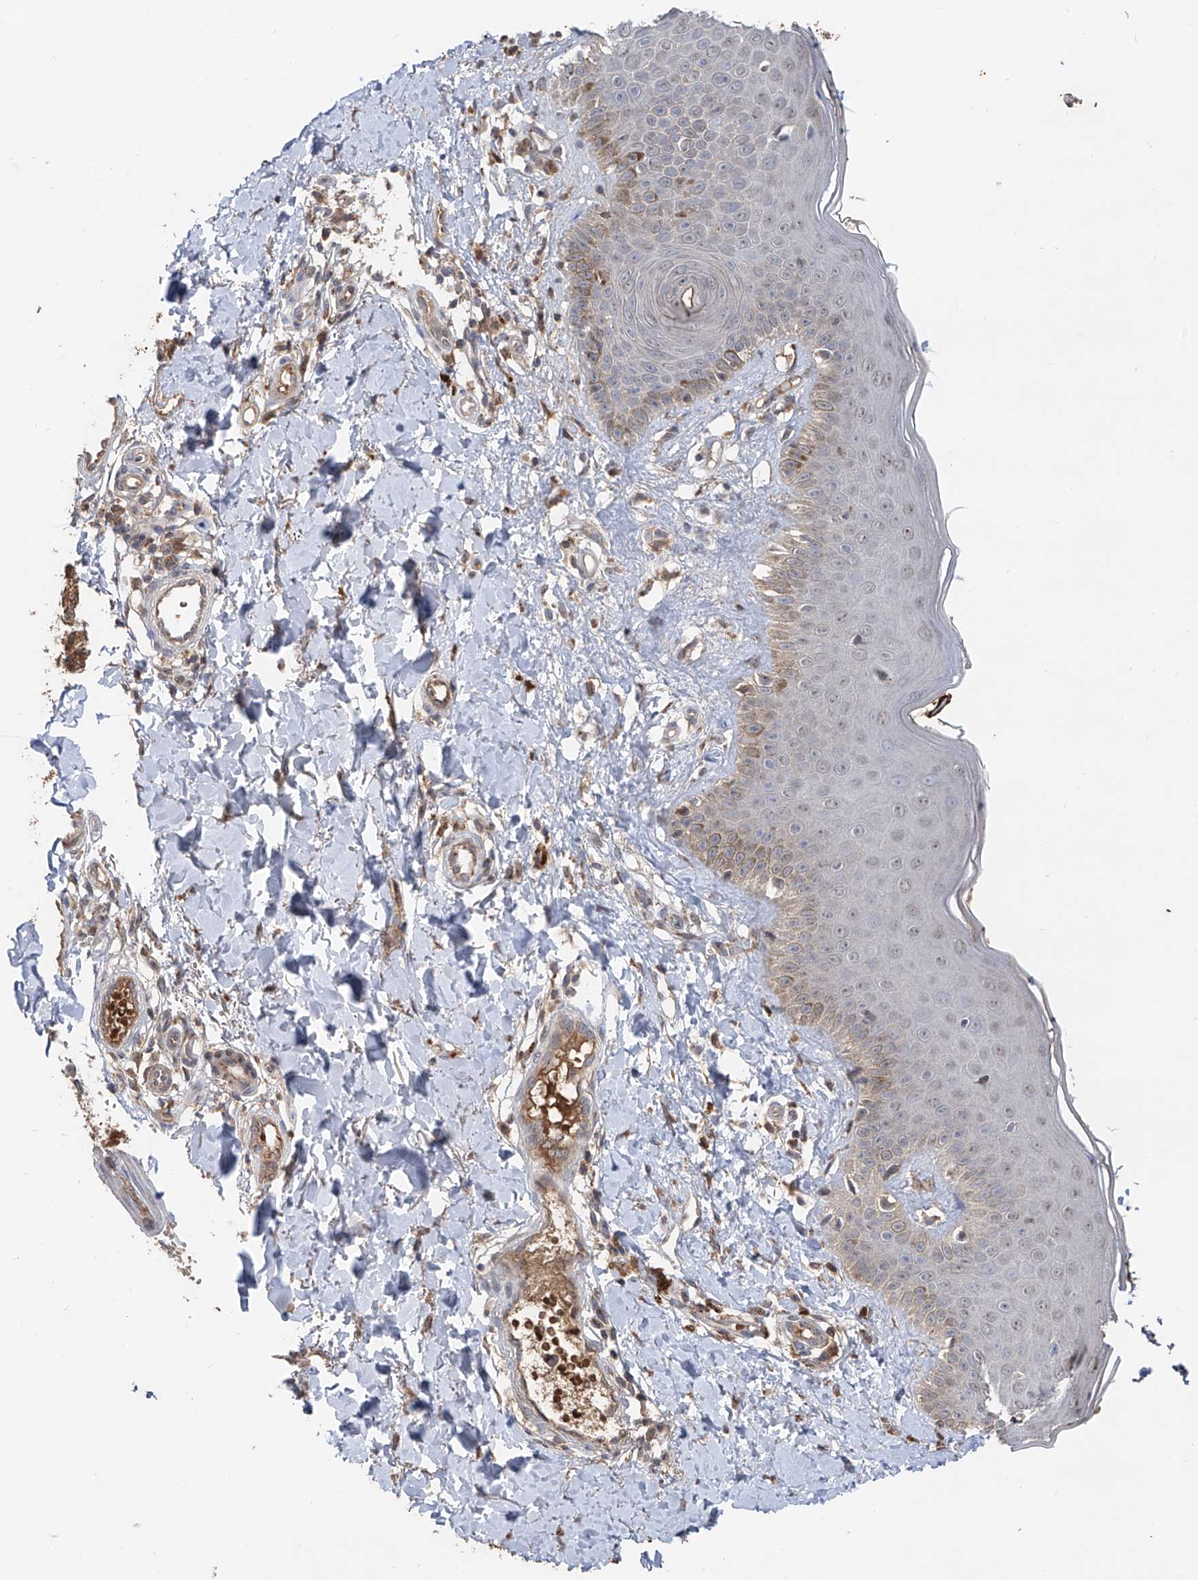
{"staining": {"intensity": "moderate", "quantity": ">75%", "location": "cytoplasmic/membranous"}, "tissue": "skin", "cell_type": "Fibroblasts", "image_type": "normal", "snomed": [{"axis": "morphology", "description": "Normal tissue, NOS"}, {"axis": "topography", "description": "Skin"}], "caption": "Moderate cytoplasmic/membranous protein positivity is identified in approximately >75% of fibroblasts in skin.", "gene": "EDN1", "patient": {"sex": "male", "age": 52}}